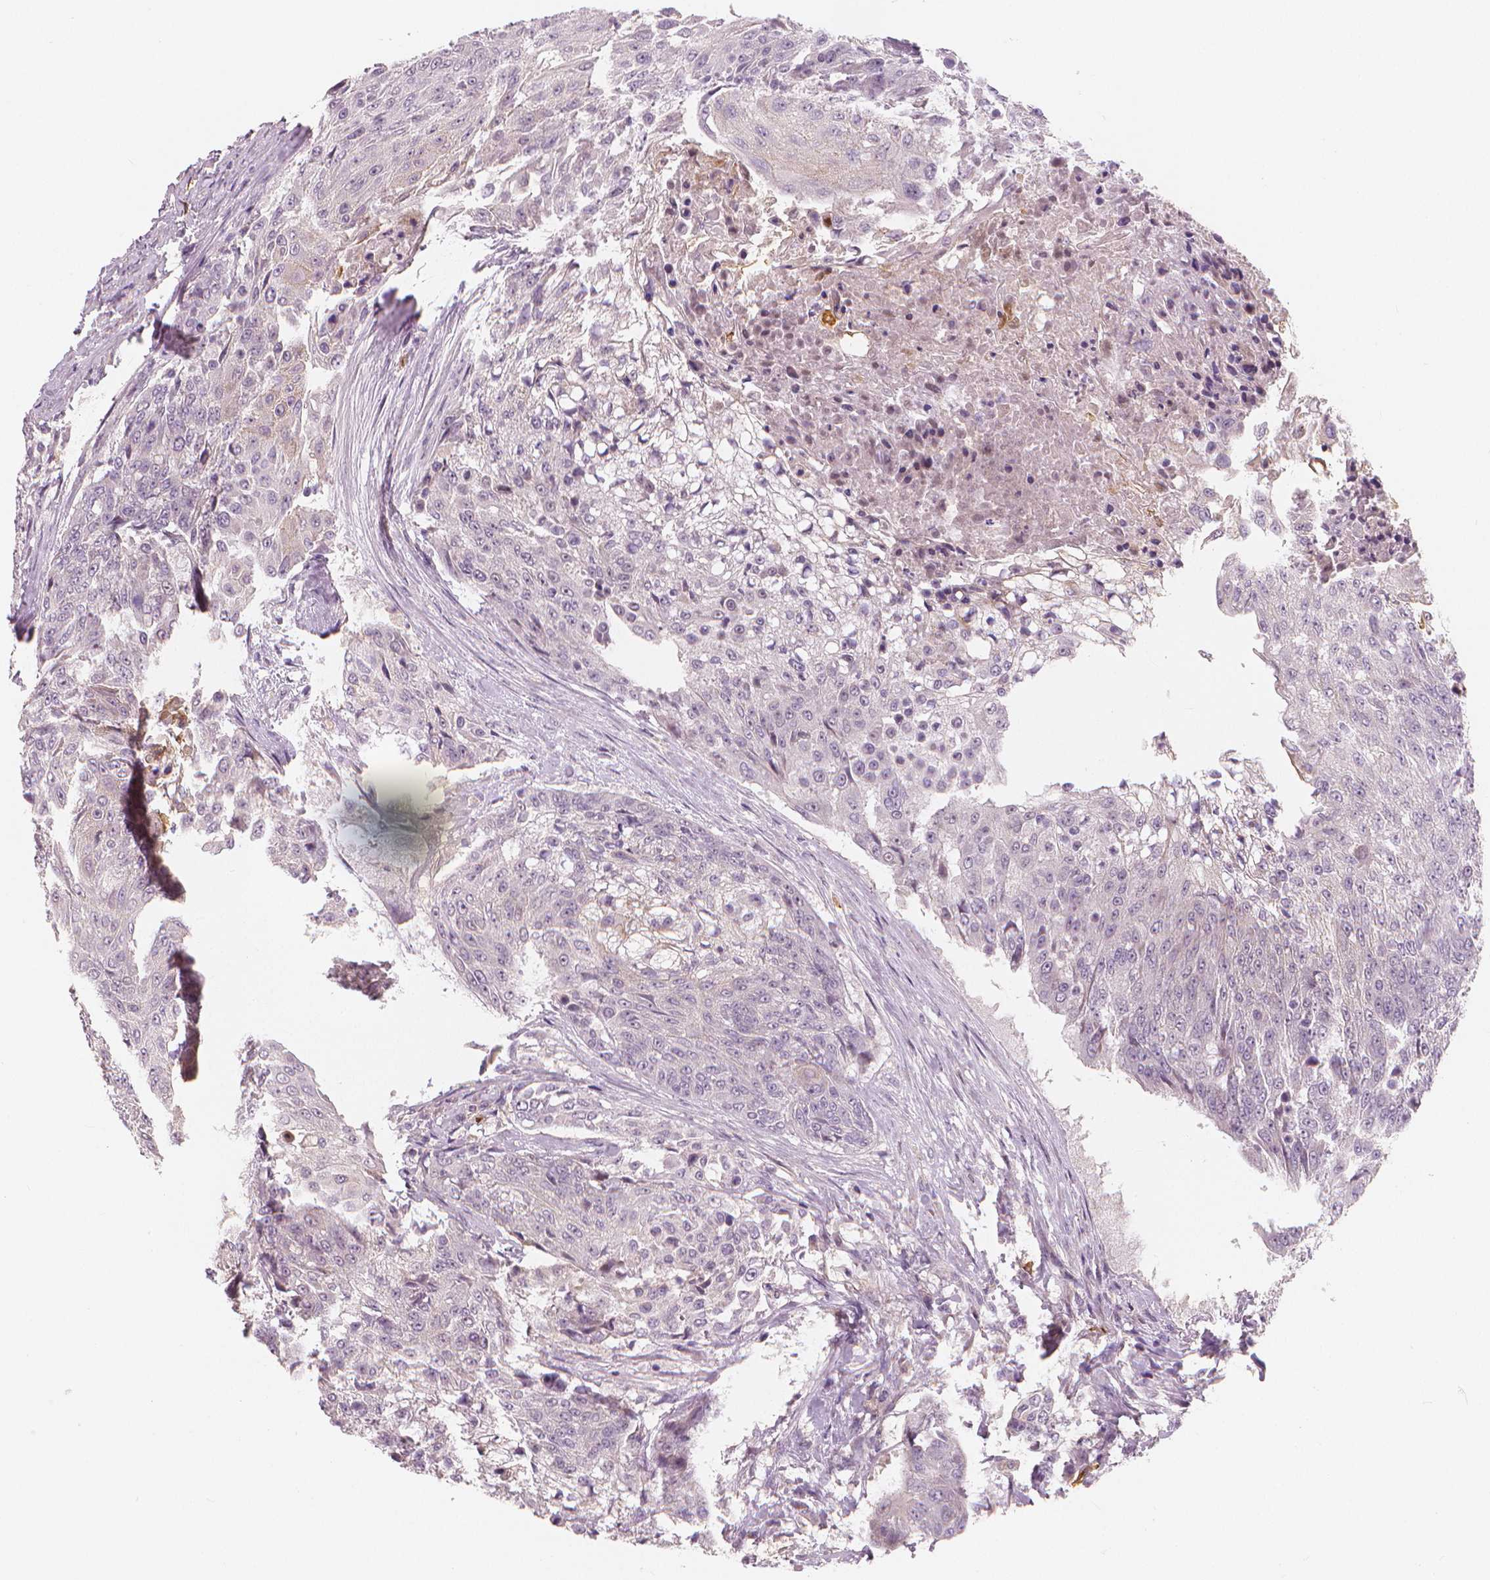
{"staining": {"intensity": "negative", "quantity": "none", "location": "none"}, "tissue": "urothelial cancer", "cell_type": "Tumor cells", "image_type": "cancer", "snomed": [{"axis": "morphology", "description": "Urothelial carcinoma, High grade"}, {"axis": "topography", "description": "Urinary bladder"}], "caption": "High power microscopy photomicrograph of an immunohistochemistry image of urothelial cancer, revealing no significant staining in tumor cells.", "gene": "RNASE7", "patient": {"sex": "female", "age": 63}}